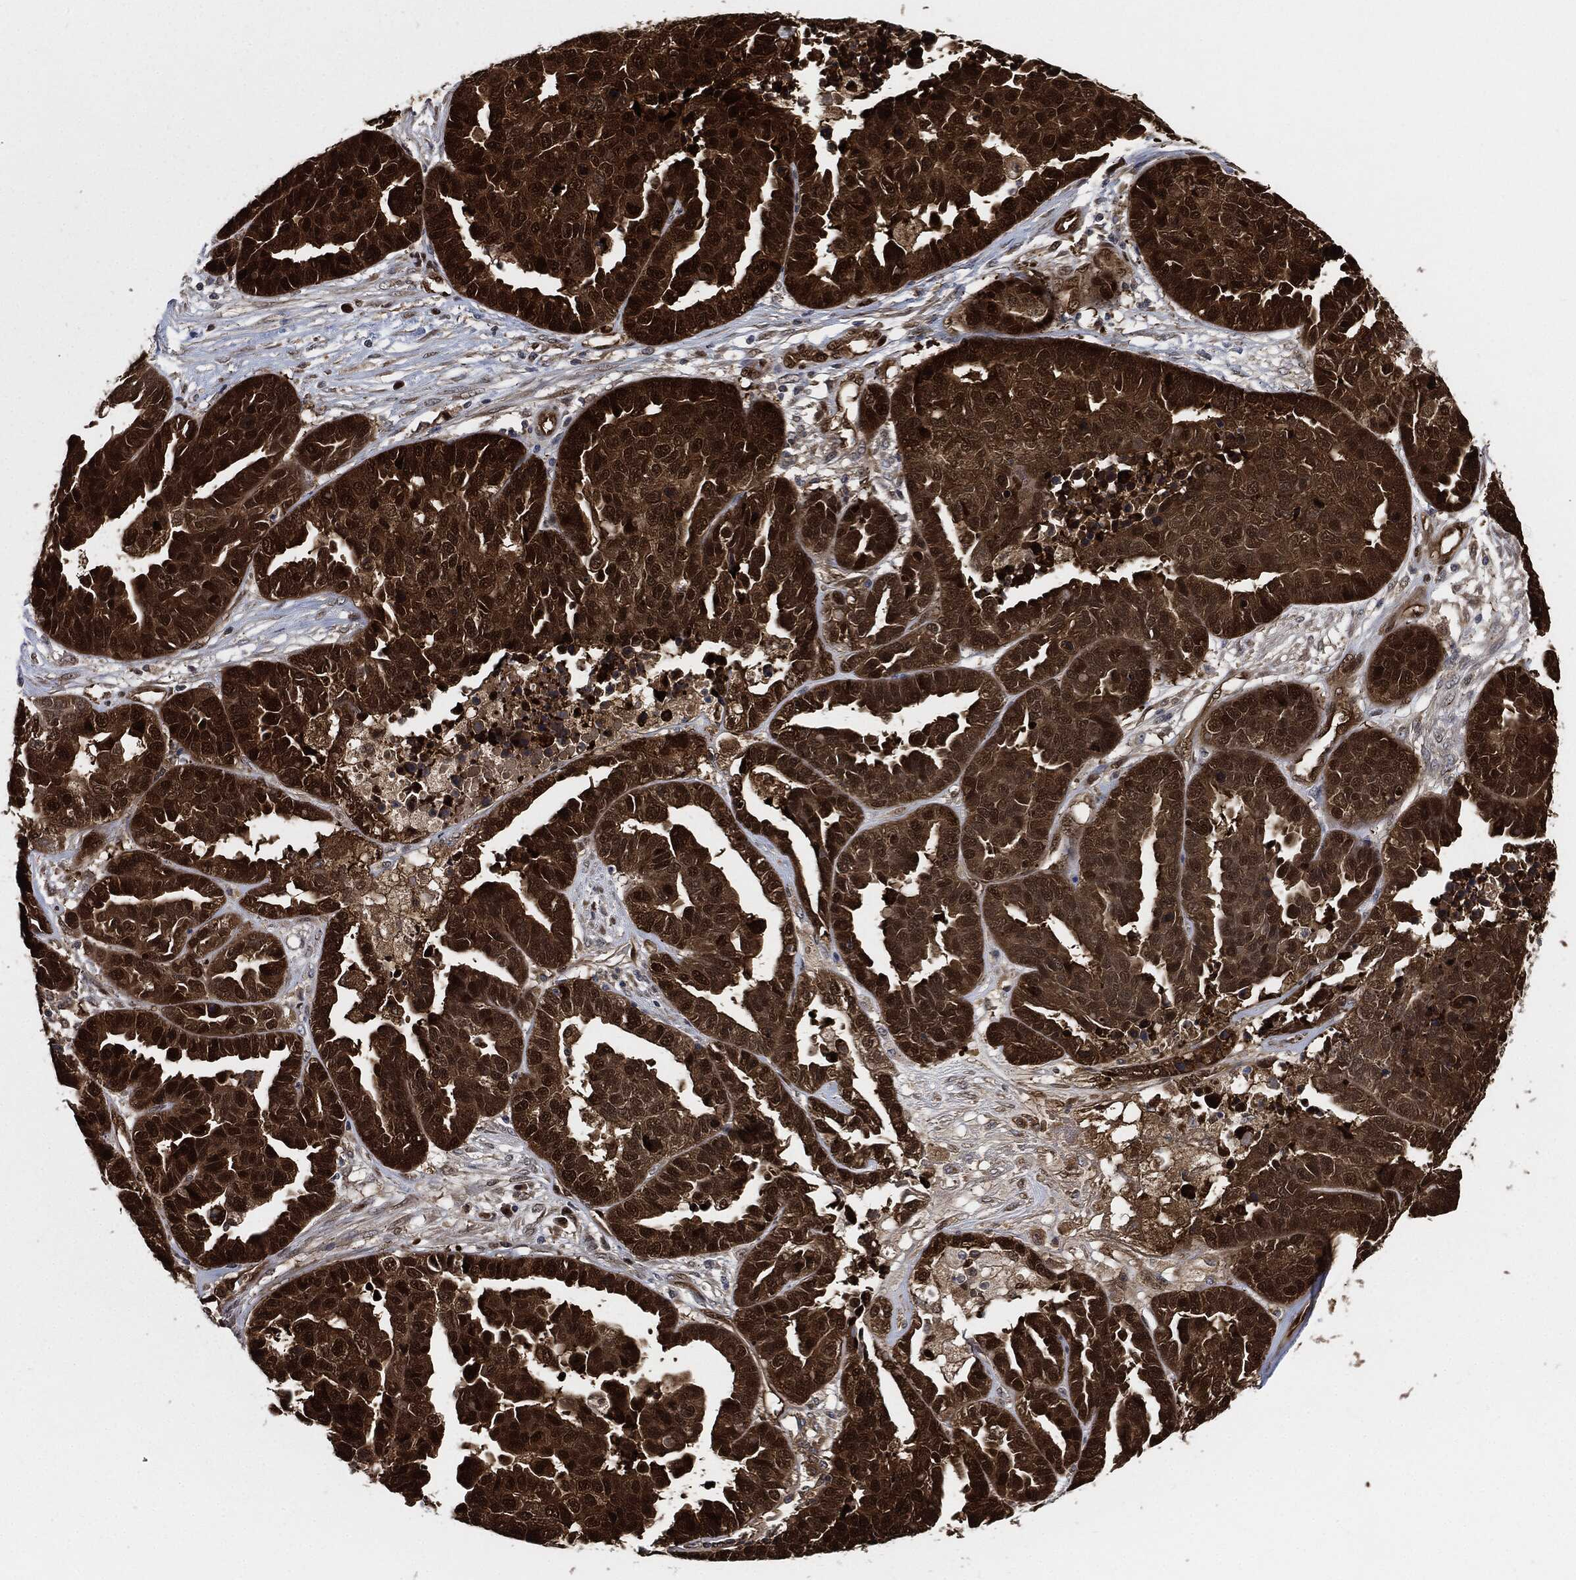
{"staining": {"intensity": "strong", "quantity": ">75%", "location": "cytoplasmic/membranous,nuclear"}, "tissue": "ovarian cancer", "cell_type": "Tumor cells", "image_type": "cancer", "snomed": [{"axis": "morphology", "description": "Cystadenocarcinoma, serous, NOS"}, {"axis": "topography", "description": "Ovary"}], "caption": "Immunohistochemistry (DAB) staining of human ovarian cancer exhibits strong cytoplasmic/membranous and nuclear protein positivity in approximately >75% of tumor cells.", "gene": "DCTN1", "patient": {"sex": "female", "age": 87}}